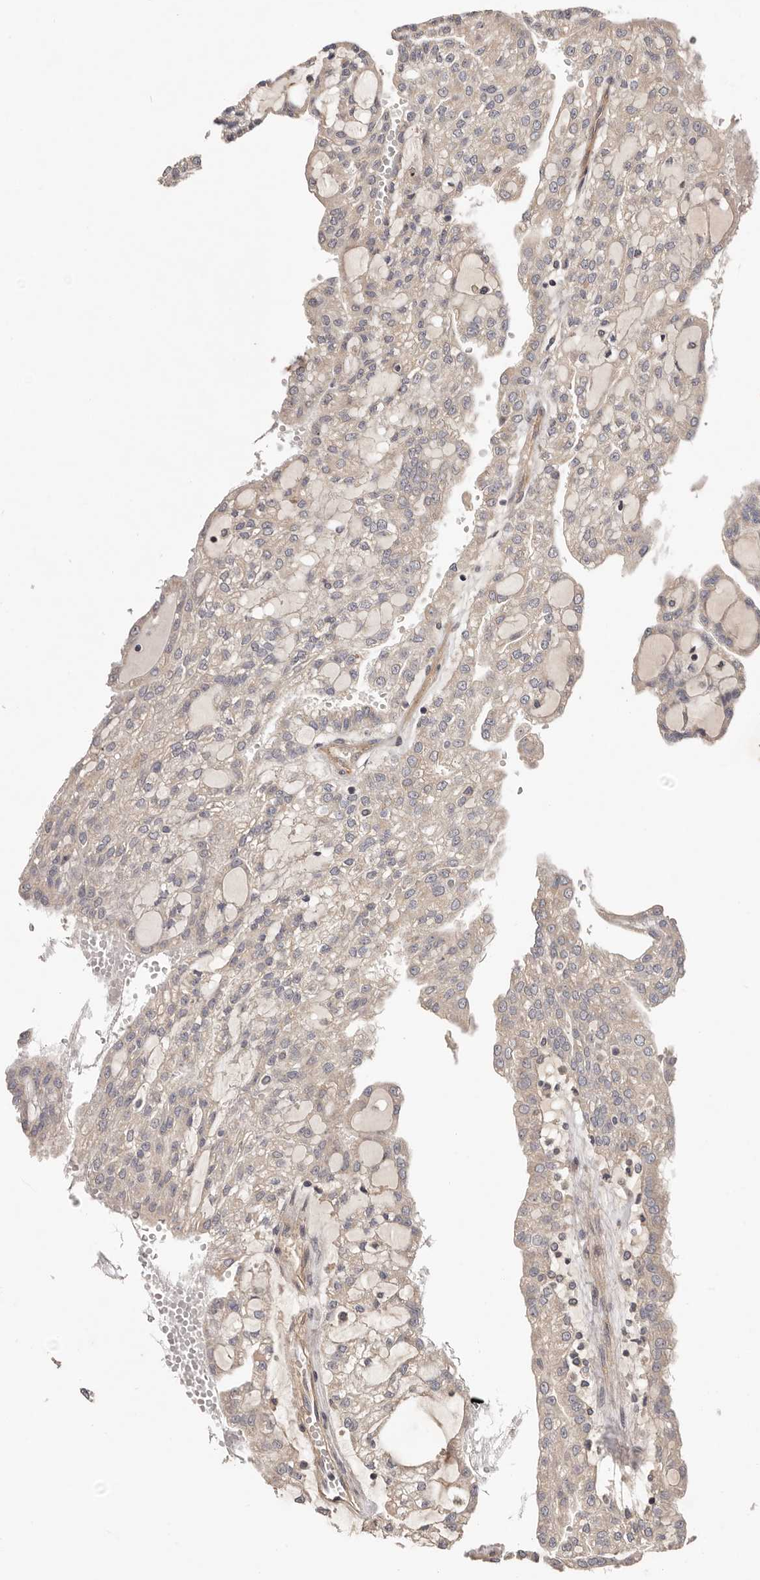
{"staining": {"intensity": "negative", "quantity": "none", "location": "none"}, "tissue": "renal cancer", "cell_type": "Tumor cells", "image_type": "cancer", "snomed": [{"axis": "morphology", "description": "Adenocarcinoma, NOS"}, {"axis": "topography", "description": "Kidney"}], "caption": "Immunohistochemistry image of human renal cancer stained for a protein (brown), which reveals no staining in tumor cells.", "gene": "MACF1", "patient": {"sex": "male", "age": 63}}